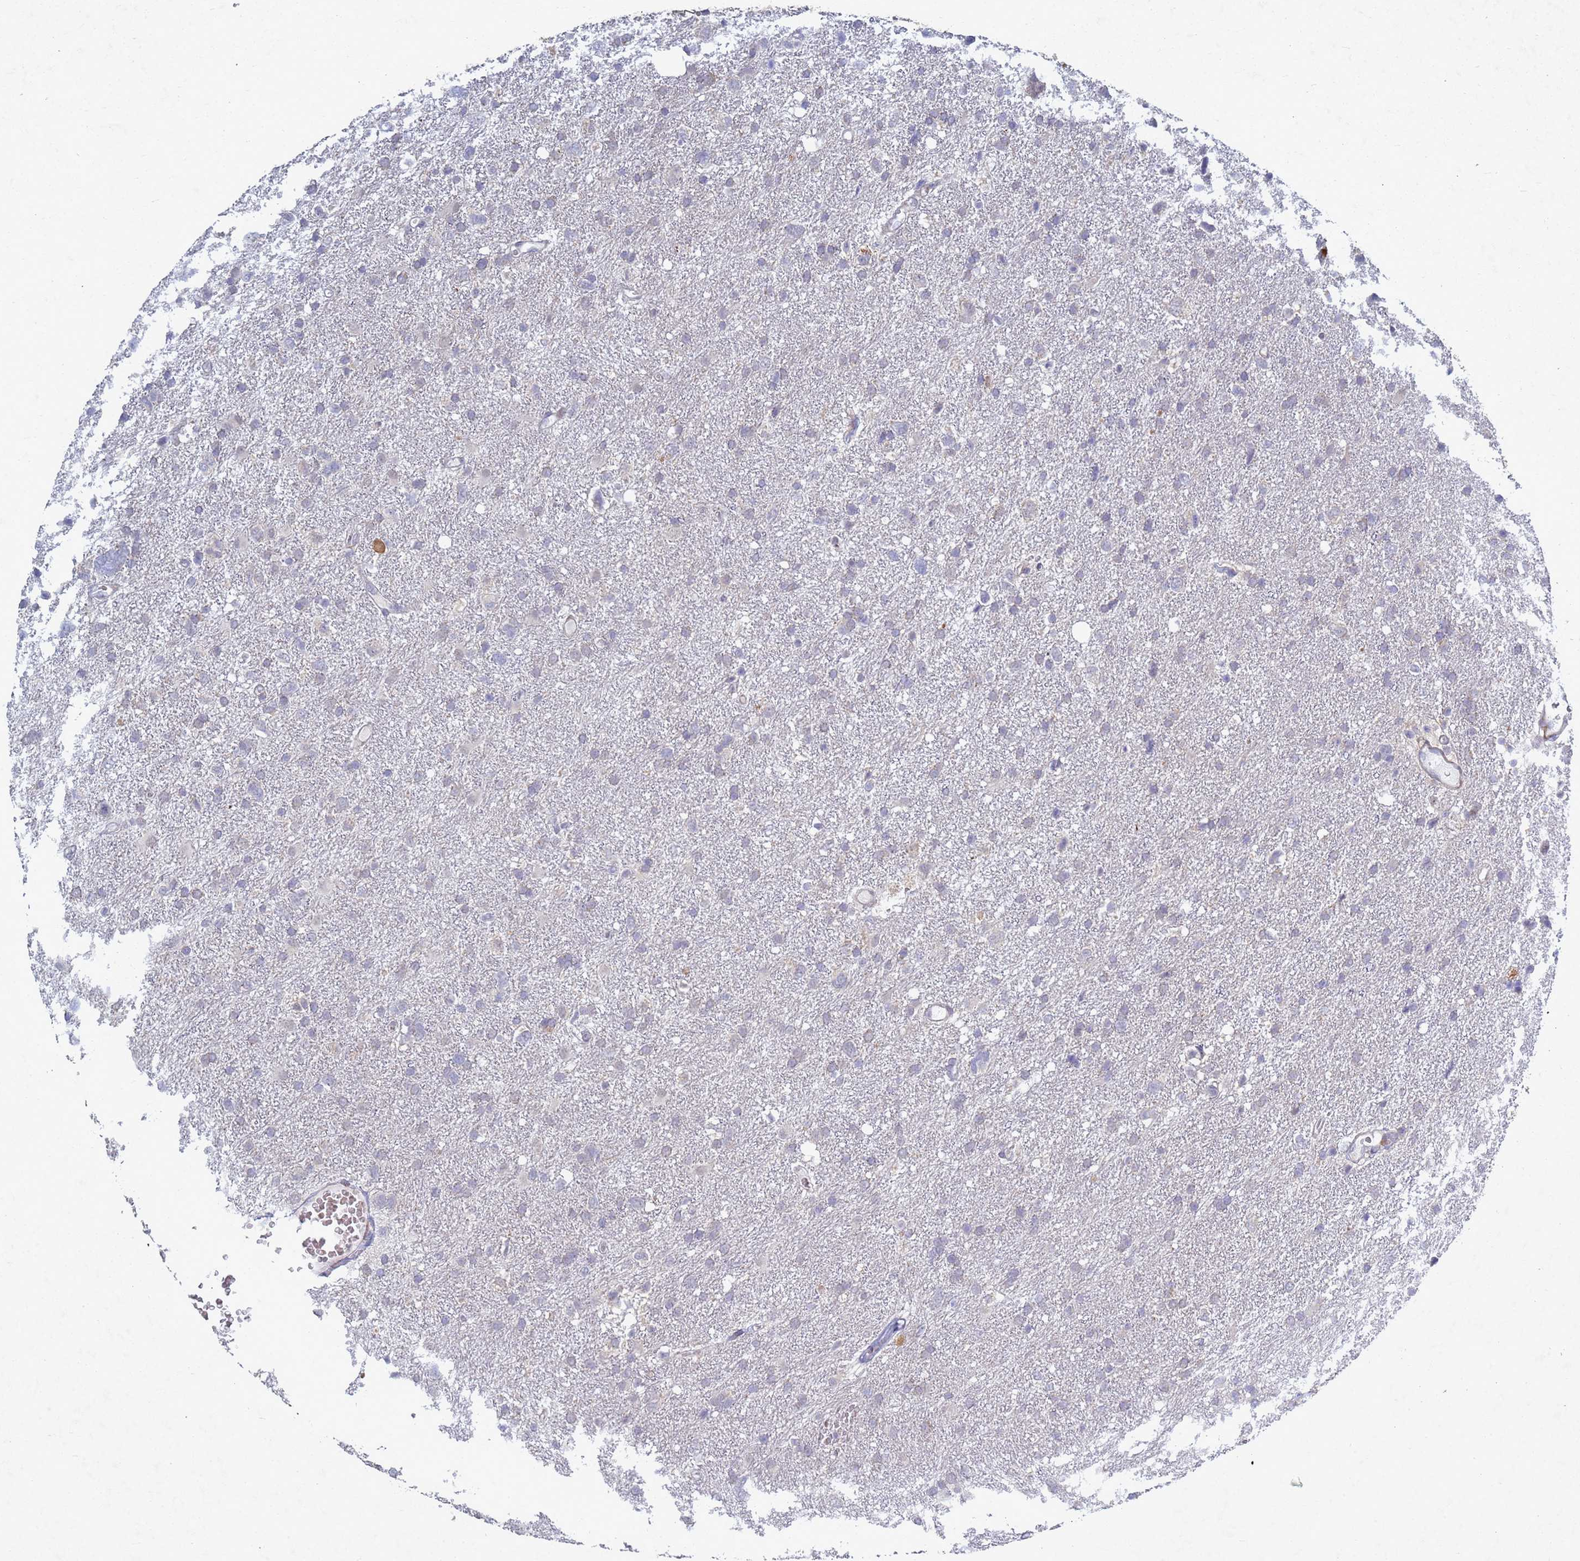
{"staining": {"intensity": "negative", "quantity": "none", "location": "none"}, "tissue": "glioma", "cell_type": "Tumor cells", "image_type": "cancer", "snomed": [{"axis": "morphology", "description": "Glioma, malignant, High grade"}, {"axis": "topography", "description": "Brain"}], "caption": "High magnification brightfield microscopy of glioma stained with DAB (3,3'-diaminobenzidine) (brown) and counterstained with hematoxylin (blue): tumor cells show no significant positivity.", "gene": "TNPO2", "patient": {"sex": "male", "age": 61}}